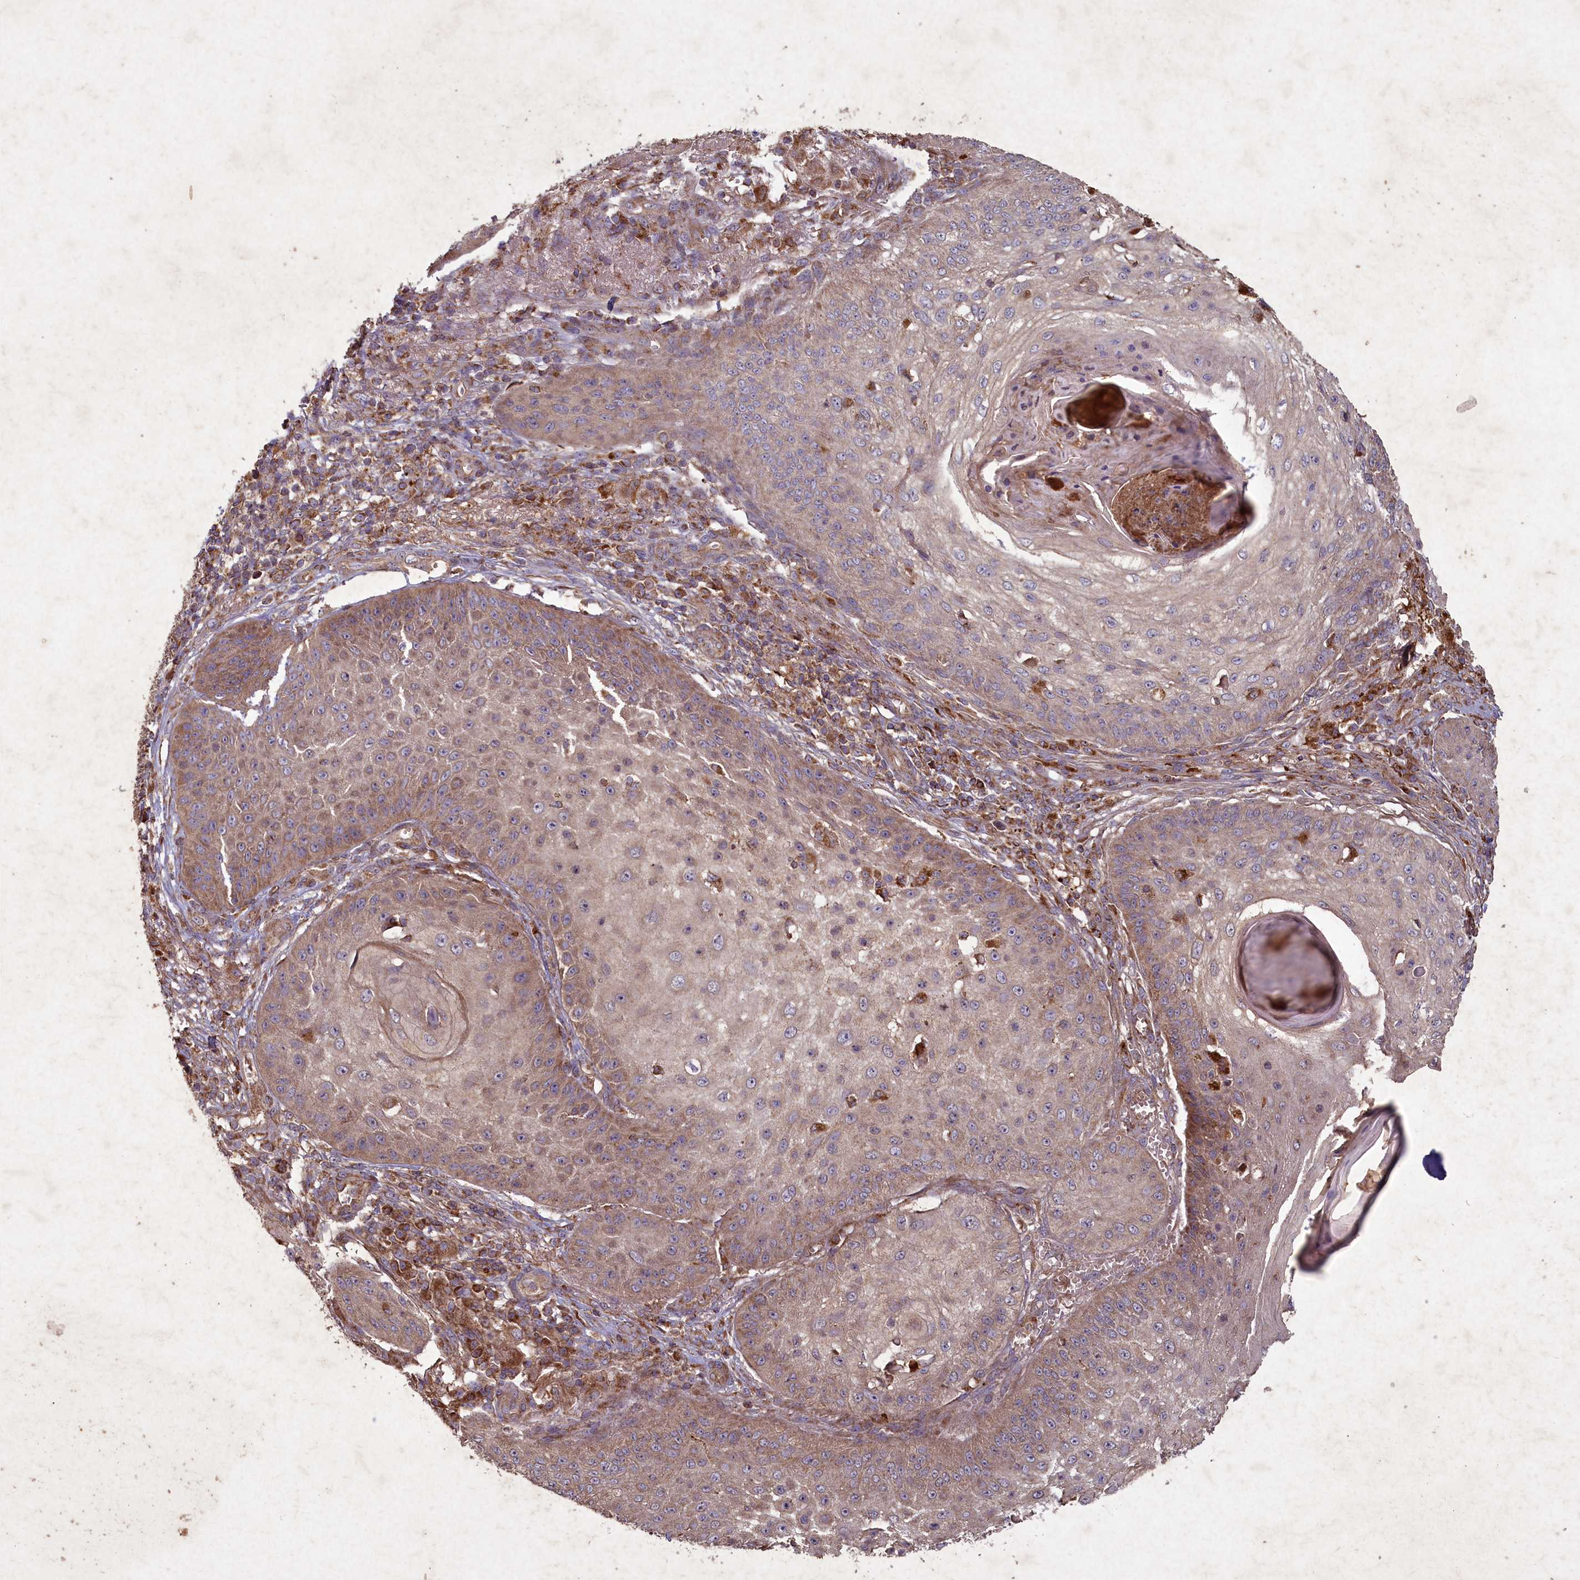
{"staining": {"intensity": "moderate", "quantity": "25%-75%", "location": "cytoplasmic/membranous"}, "tissue": "skin cancer", "cell_type": "Tumor cells", "image_type": "cancer", "snomed": [{"axis": "morphology", "description": "Squamous cell carcinoma, NOS"}, {"axis": "topography", "description": "Skin"}], "caption": "The image displays staining of skin cancer (squamous cell carcinoma), revealing moderate cytoplasmic/membranous protein expression (brown color) within tumor cells.", "gene": "CIAO2B", "patient": {"sex": "male", "age": 70}}